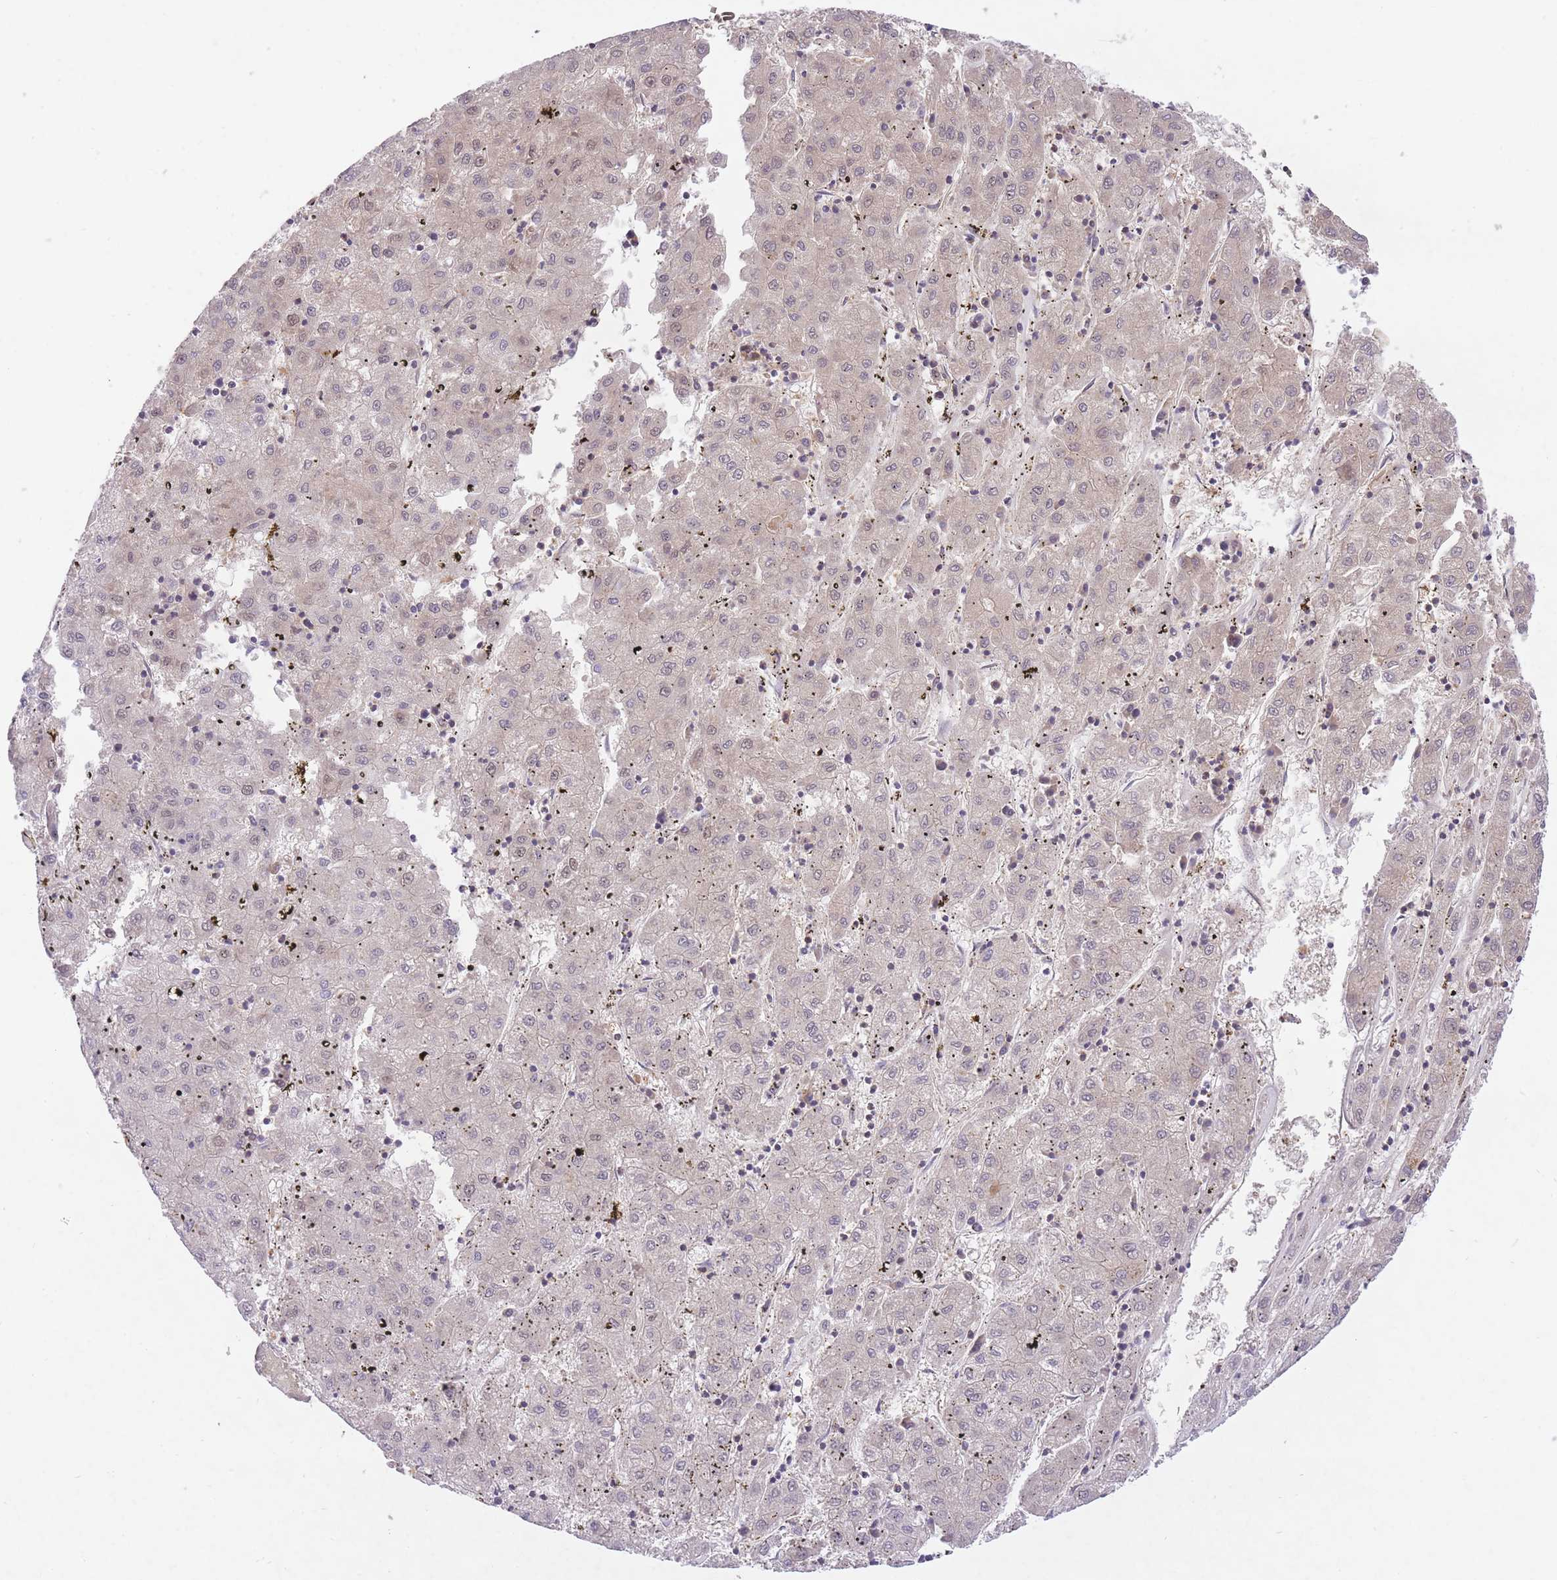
{"staining": {"intensity": "weak", "quantity": "<25%", "location": "nuclear"}, "tissue": "liver cancer", "cell_type": "Tumor cells", "image_type": "cancer", "snomed": [{"axis": "morphology", "description": "Carcinoma, Hepatocellular, NOS"}, {"axis": "topography", "description": "Liver"}], "caption": "The photomicrograph displays no significant staining in tumor cells of hepatocellular carcinoma (liver). (DAB (3,3'-diaminobenzidine) immunohistochemistry (IHC), high magnification).", "gene": "PREP", "patient": {"sex": "male", "age": 72}}